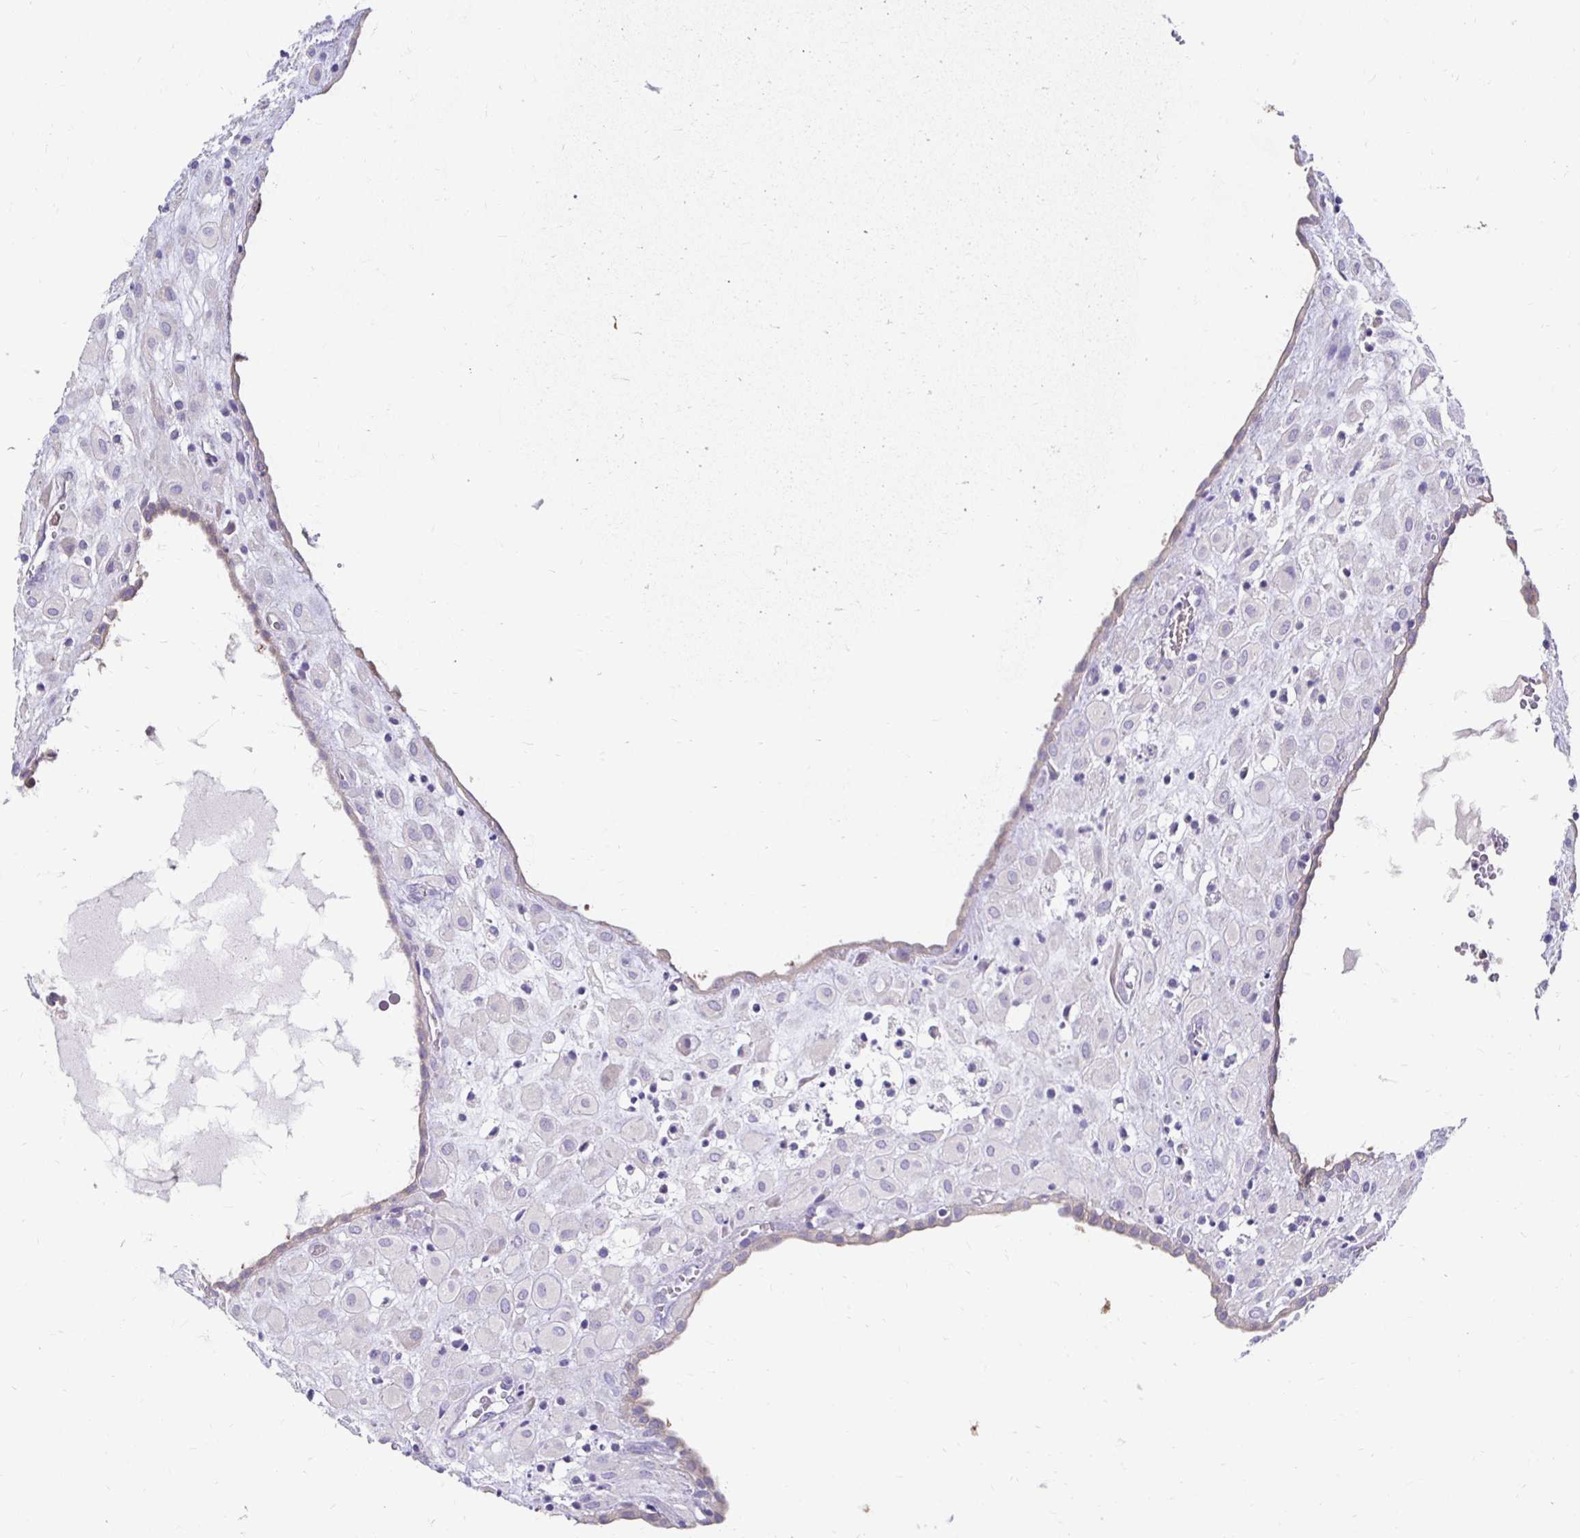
{"staining": {"intensity": "negative", "quantity": "none", "location": "none"}, "tissue": "placenta", "cell_type": "Decidual cells", "image_type": "normal", "snomed": [{"axis": "morphology", "description": "Normal tissue, NOS"}, {"axis": "topography", "description": "Placenta"}], "caption": "This is a histopathology image of immunohistochemistry staining of unremarkable placenta, which shows no staining in decidual cells. Nuclei are stained in blue.", "gene": "AKAP6", "patient": {"sex": "female", "age": 24}}